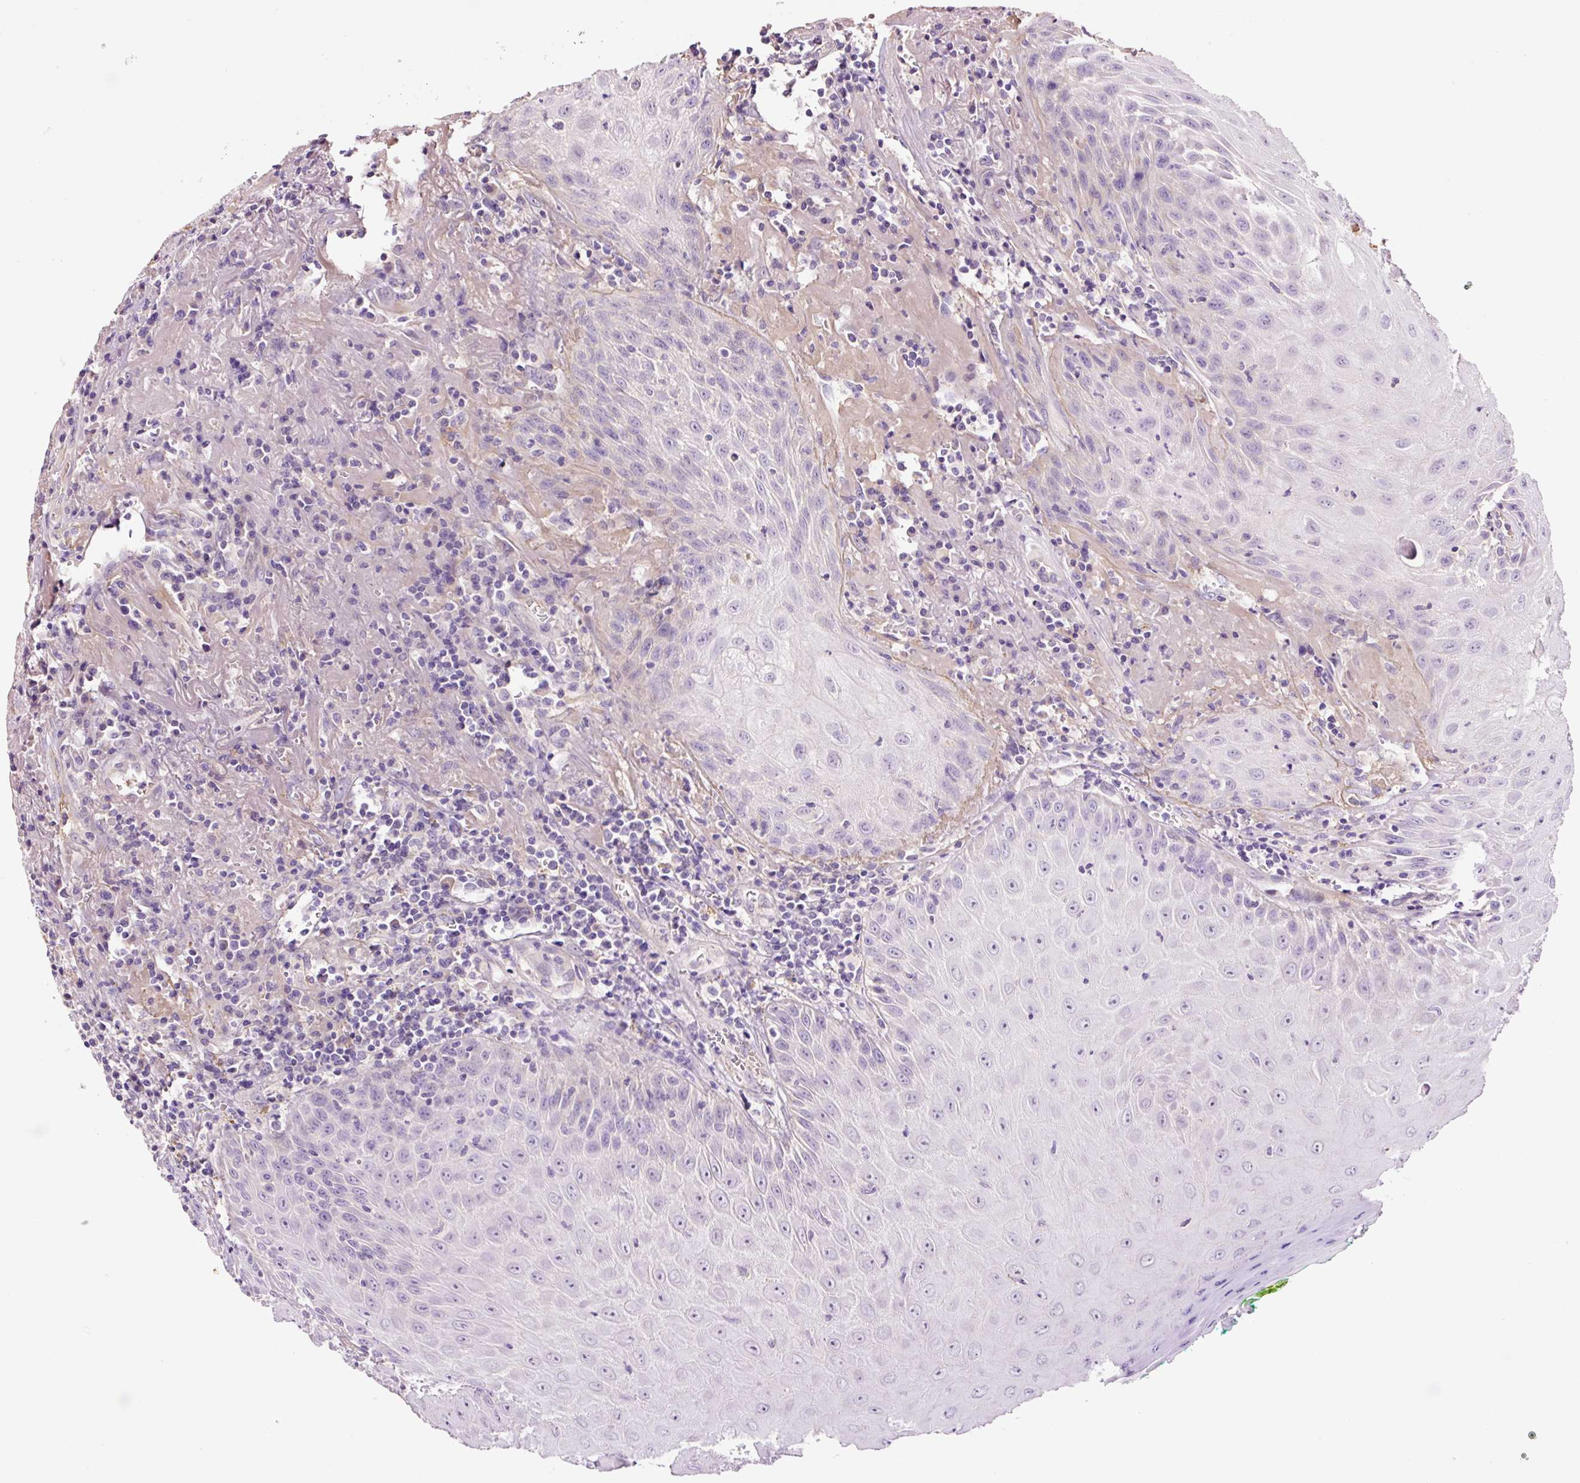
{"staining": {"intensity": "negative", "quantity": "none", "location": "none"}, "tissue": "head and neck cancer", "cell_type": "Tumor cells", "image_type": "cancer", "snomed": [{"axis": "morphology", "description": "Normal tissue, NOS"}, {"axis": "morphology", "description": "Squamous cell carcinoma, NOS"}, {"axis": "topography", "description": "Oral tissue"}, {"axis": "topography", "description": "Head-Neck"}], "caption": "The photomicrograph displays no staining of tumor cells in head and neck squamous cell carcinoma.", "gene": "TMEM235", "patient": {"sex": "female", "age": 70}}